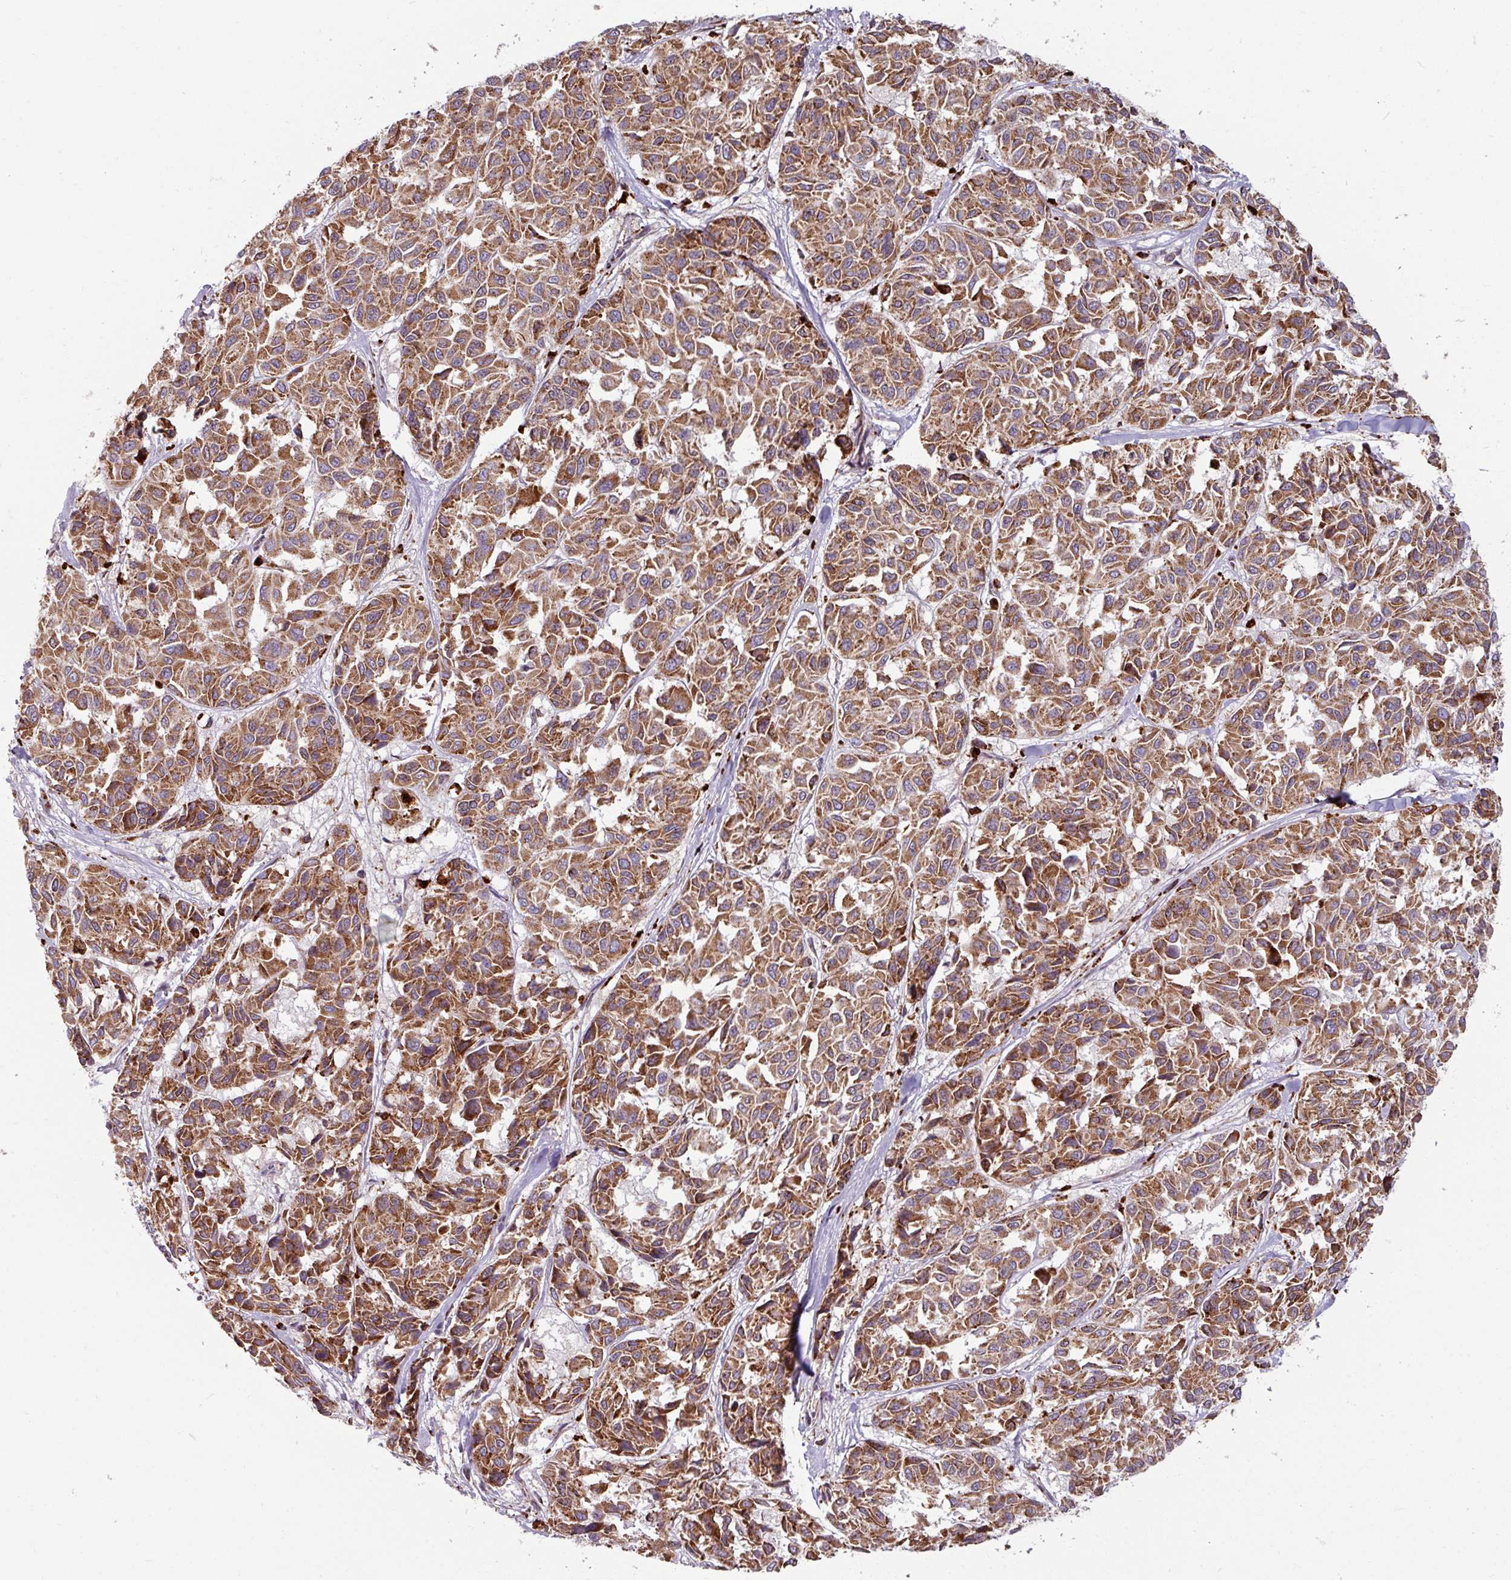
{"staining": {"intensity": "moderate", "quantity": "25%-75%", "location": "cytoplasmic/membranous"}, "tissue": "melanoma", "cell_type": "Tumor cells", "image_type": "cancer", "snomed": [{"axis": "morphology", "description": "Malignant melanoma, NOS"}, {"axis": "topography", "description": "Skin"}], "caption": "Moderate cytoplasmic/membranous positivity for a protein is appreciated in approximately 25%-75% of tumor cells of malignant melanoma using immunohistochemistry.", "gene": "MAGT1", "patient": {"sex": "female", "age": 66}}